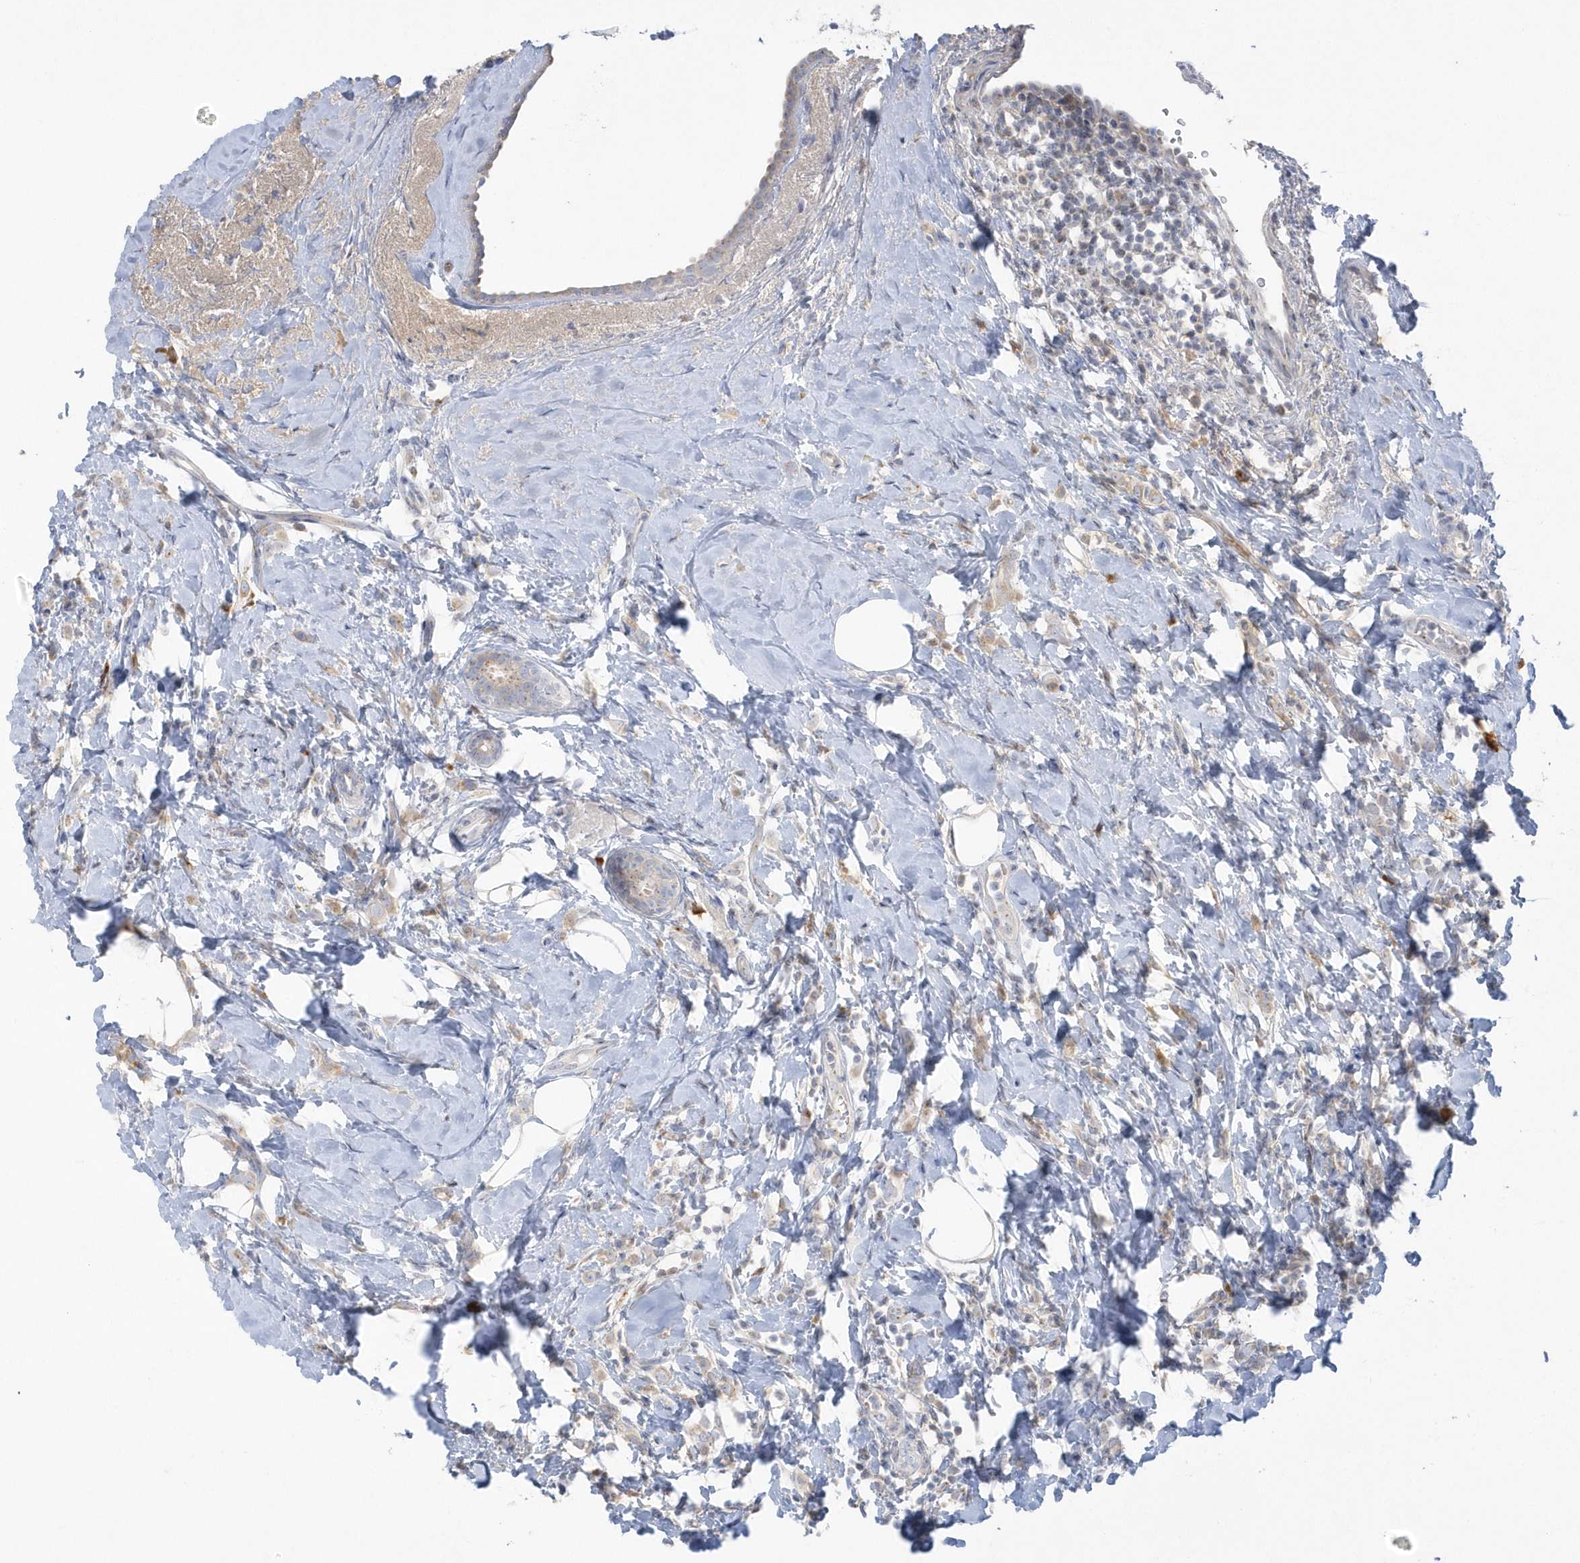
{"staining": {"intensity": "weak", "quantity": ">75%", "location": "cytoplasmic/membranous"}, "tissue": "breast cancer", "cell_type": "Tumor cells", "image_type": "cancer", "snomed": [{"axis": "morphology", "description": "Lobular carcinoma"}, {"axis": "topography", "description": "Breast"}], "caption": "This histopathology image displays immunohistochemistry staining of breast cancer (lobular carcinoma), with low weak cytoplasmic/membranous staining in approximately >75% of tumor cells.", "gene": "SEMA3D", "patient": {"sex": "female", "age": 47}}